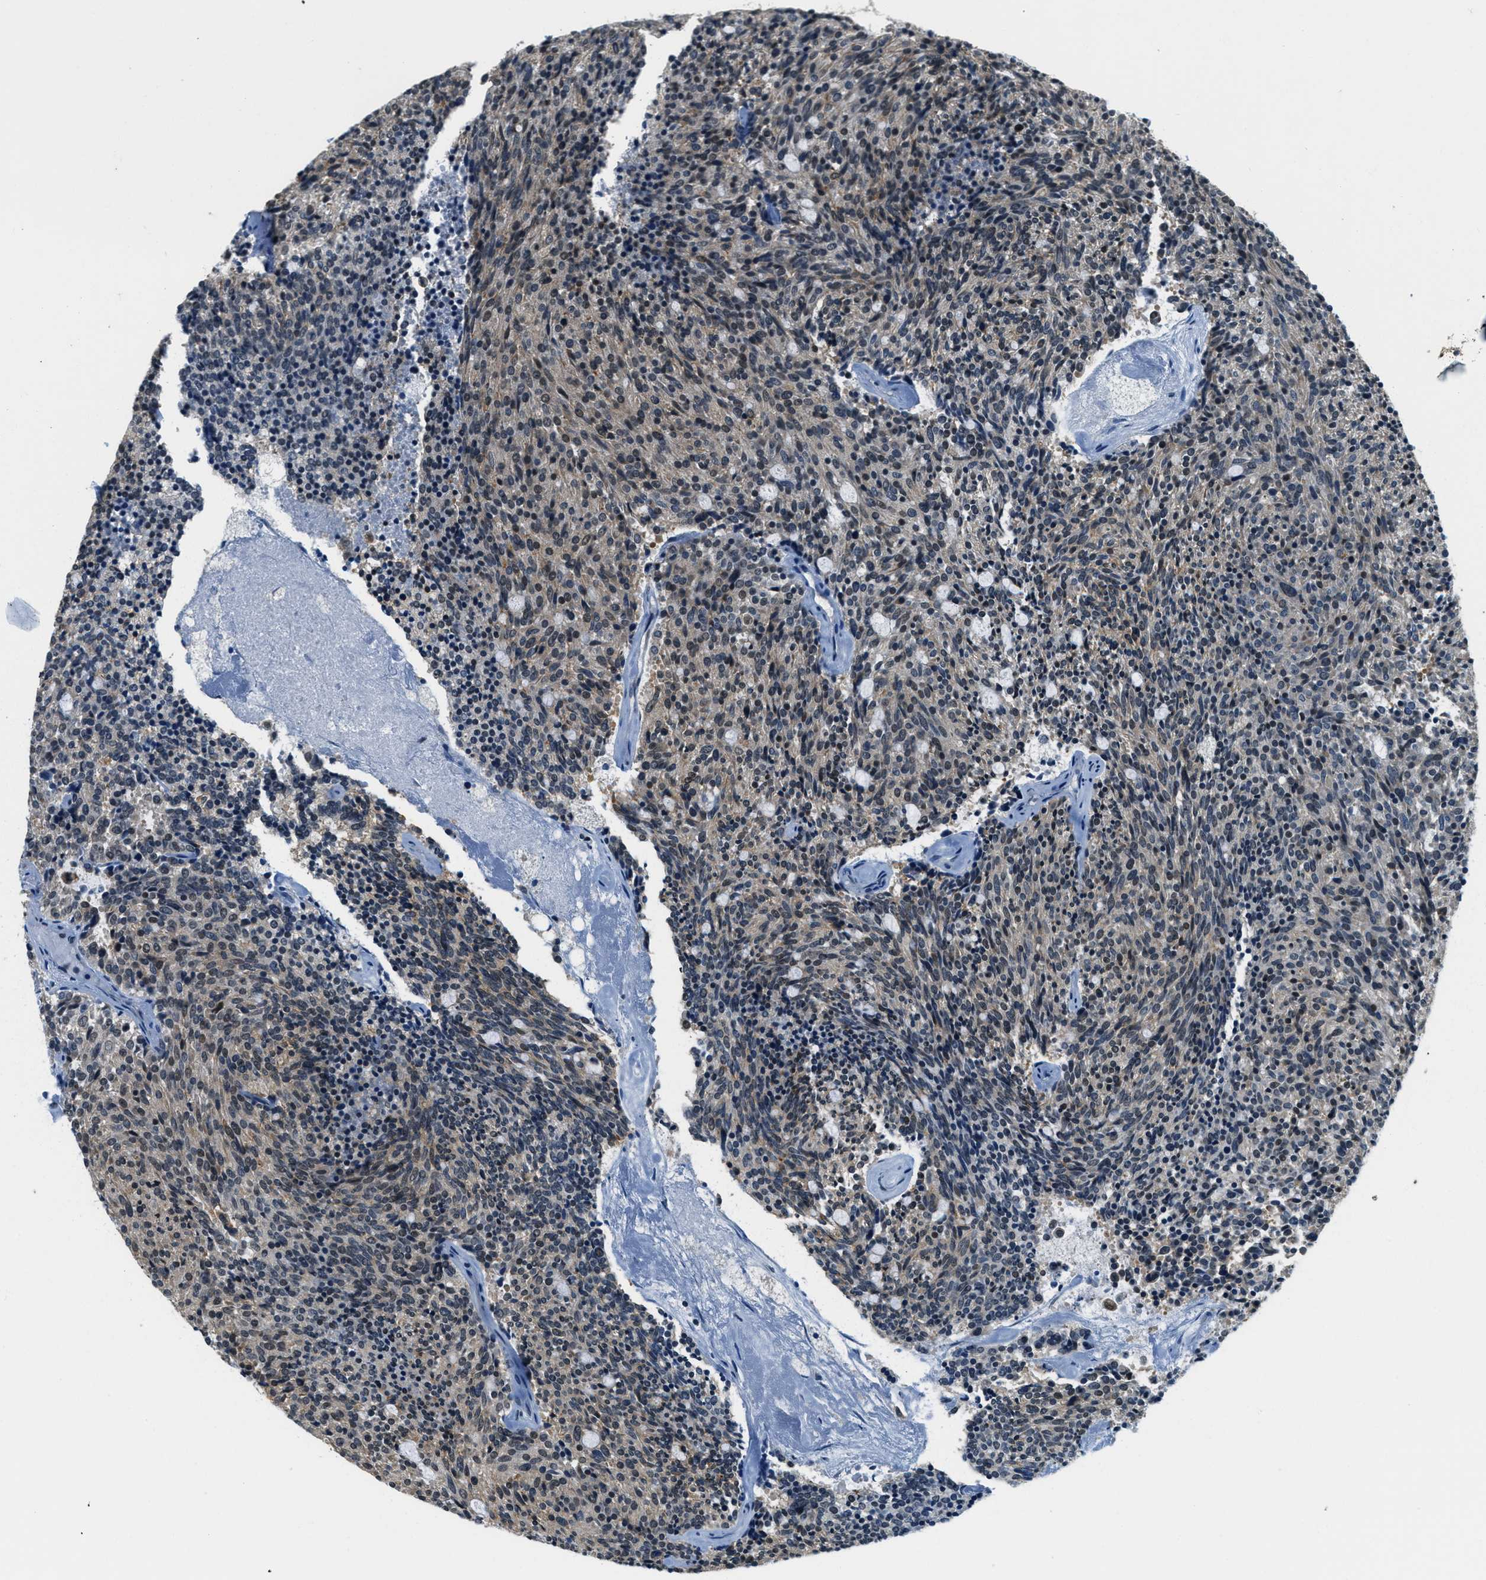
{"staining": {"intensity": "negative", "quantity": "none", "location": "none"}, "tissue": "carcinoid", "cell_type": "Tumor cells", "image_type": "cancer", "snomed": [{"axis": "morphology", "description": "Carcinoid, malignant, NOS"}, {"axis": "topography", "description": "Pancreas"}], "caption": "IHC image of neoplastic tissue: malignant carcinoid stained with DAB displays no significant protein positivity in tumor cells. (DAB (3,3'-diaminobenzidine) immunohistochemistry visualized using brightfield microscopy, high magnification).", "gene": "RAB11FIP1", "patient": {"sex": "female", "age": 54}}